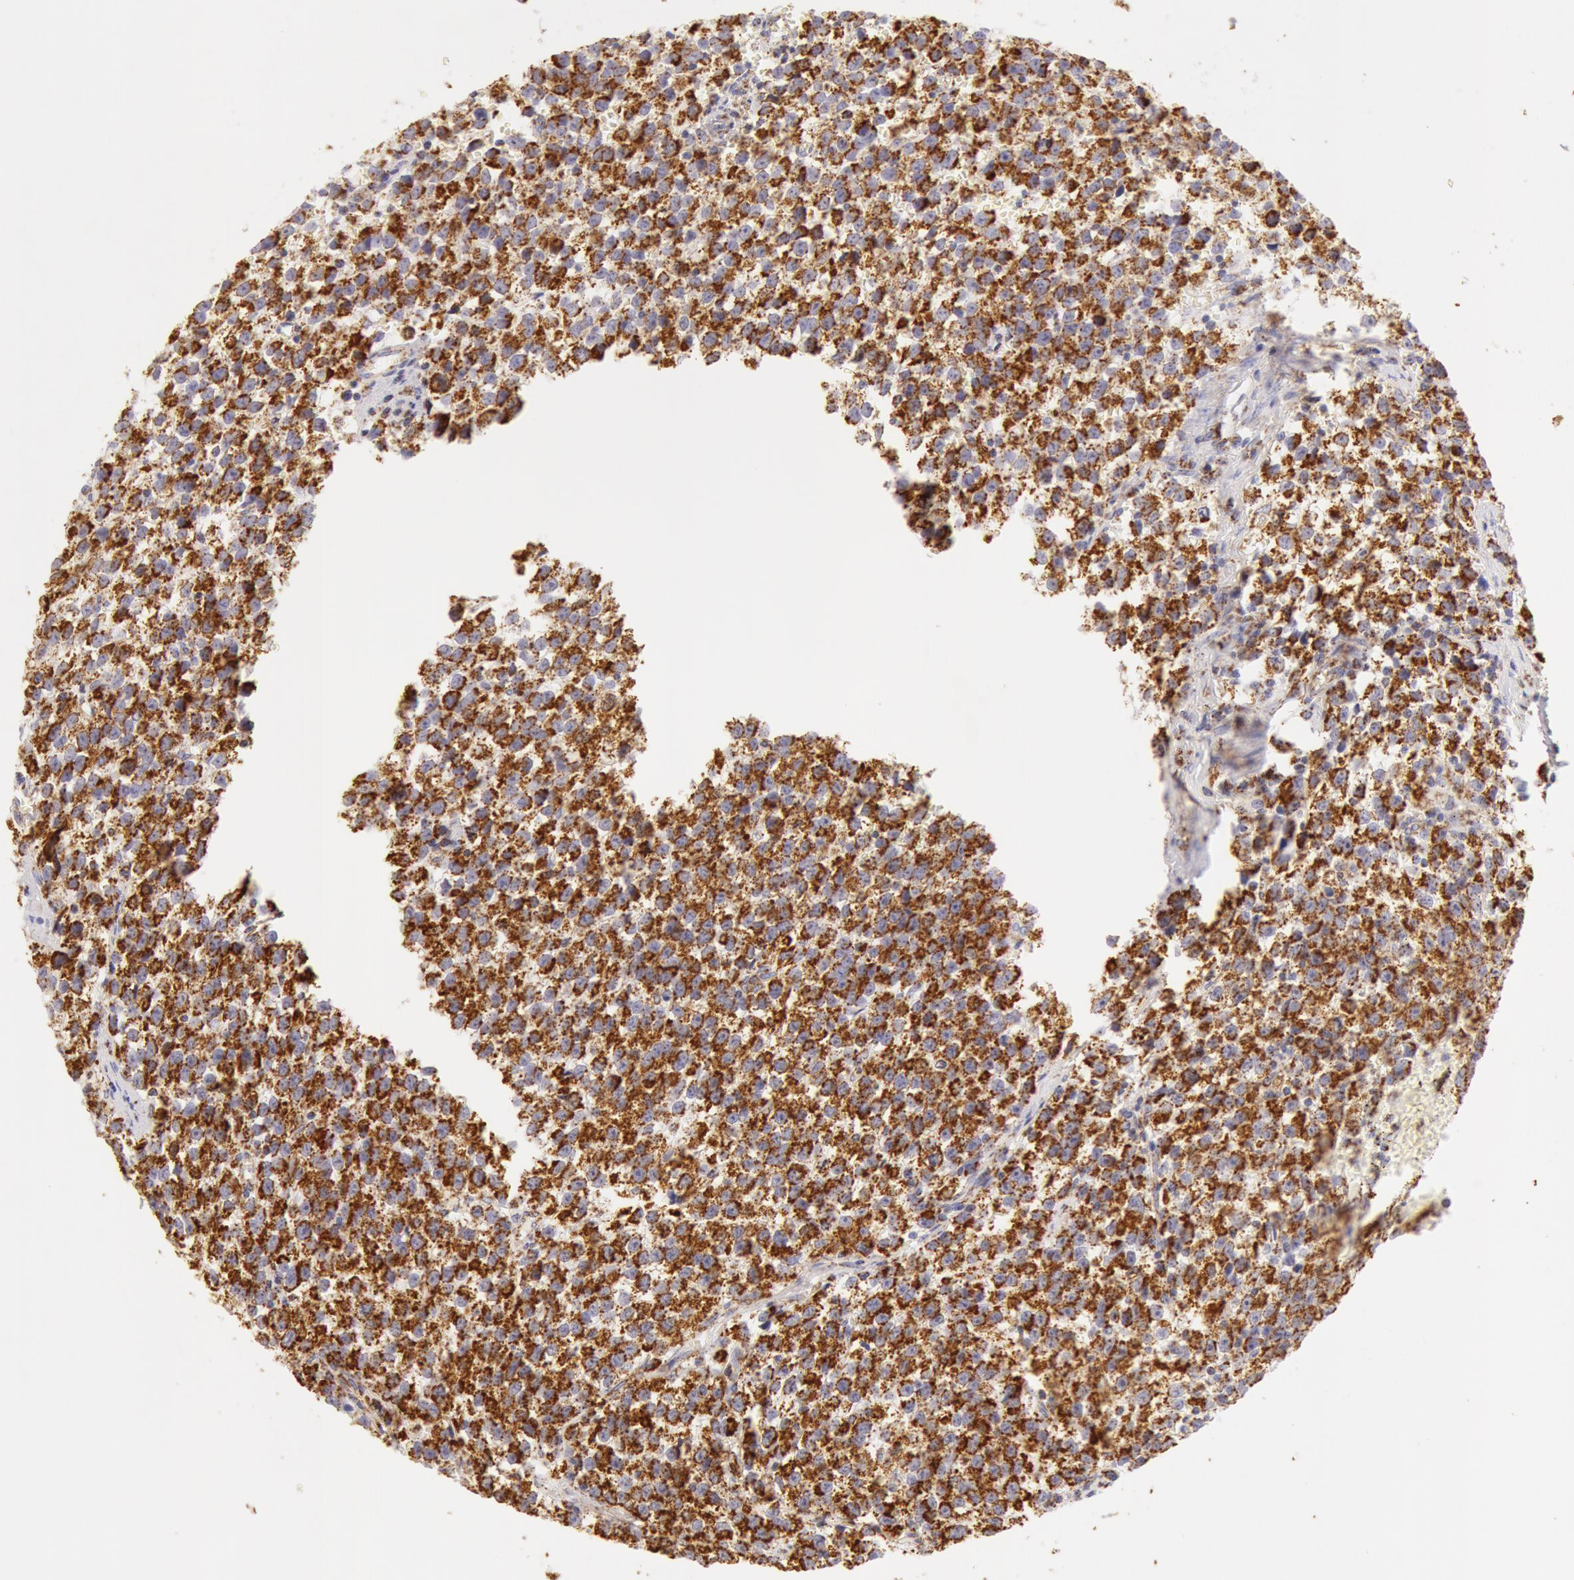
{"staining": {"intensity": "strong", "quantity": ">75%", "location": "cytoplasmic/membranous"}, "tissue": "testis cancer", "cell_type": "Tumor cells", "image_type": "cancer", "snomed": [{"axis": "morphology", "description": "Seminoma, NOS"}, {"axis": "topography", "description": "Testis"}], "caption": "High-power microscopy captured an immunohistochemistry histopathology image of testis seminoma, revealing strong cytoplasmic/membranous staining in about >75% of tumor cells.", "gene": "ATP5F1B", "patient": {"sex": "male", "age": 35}}